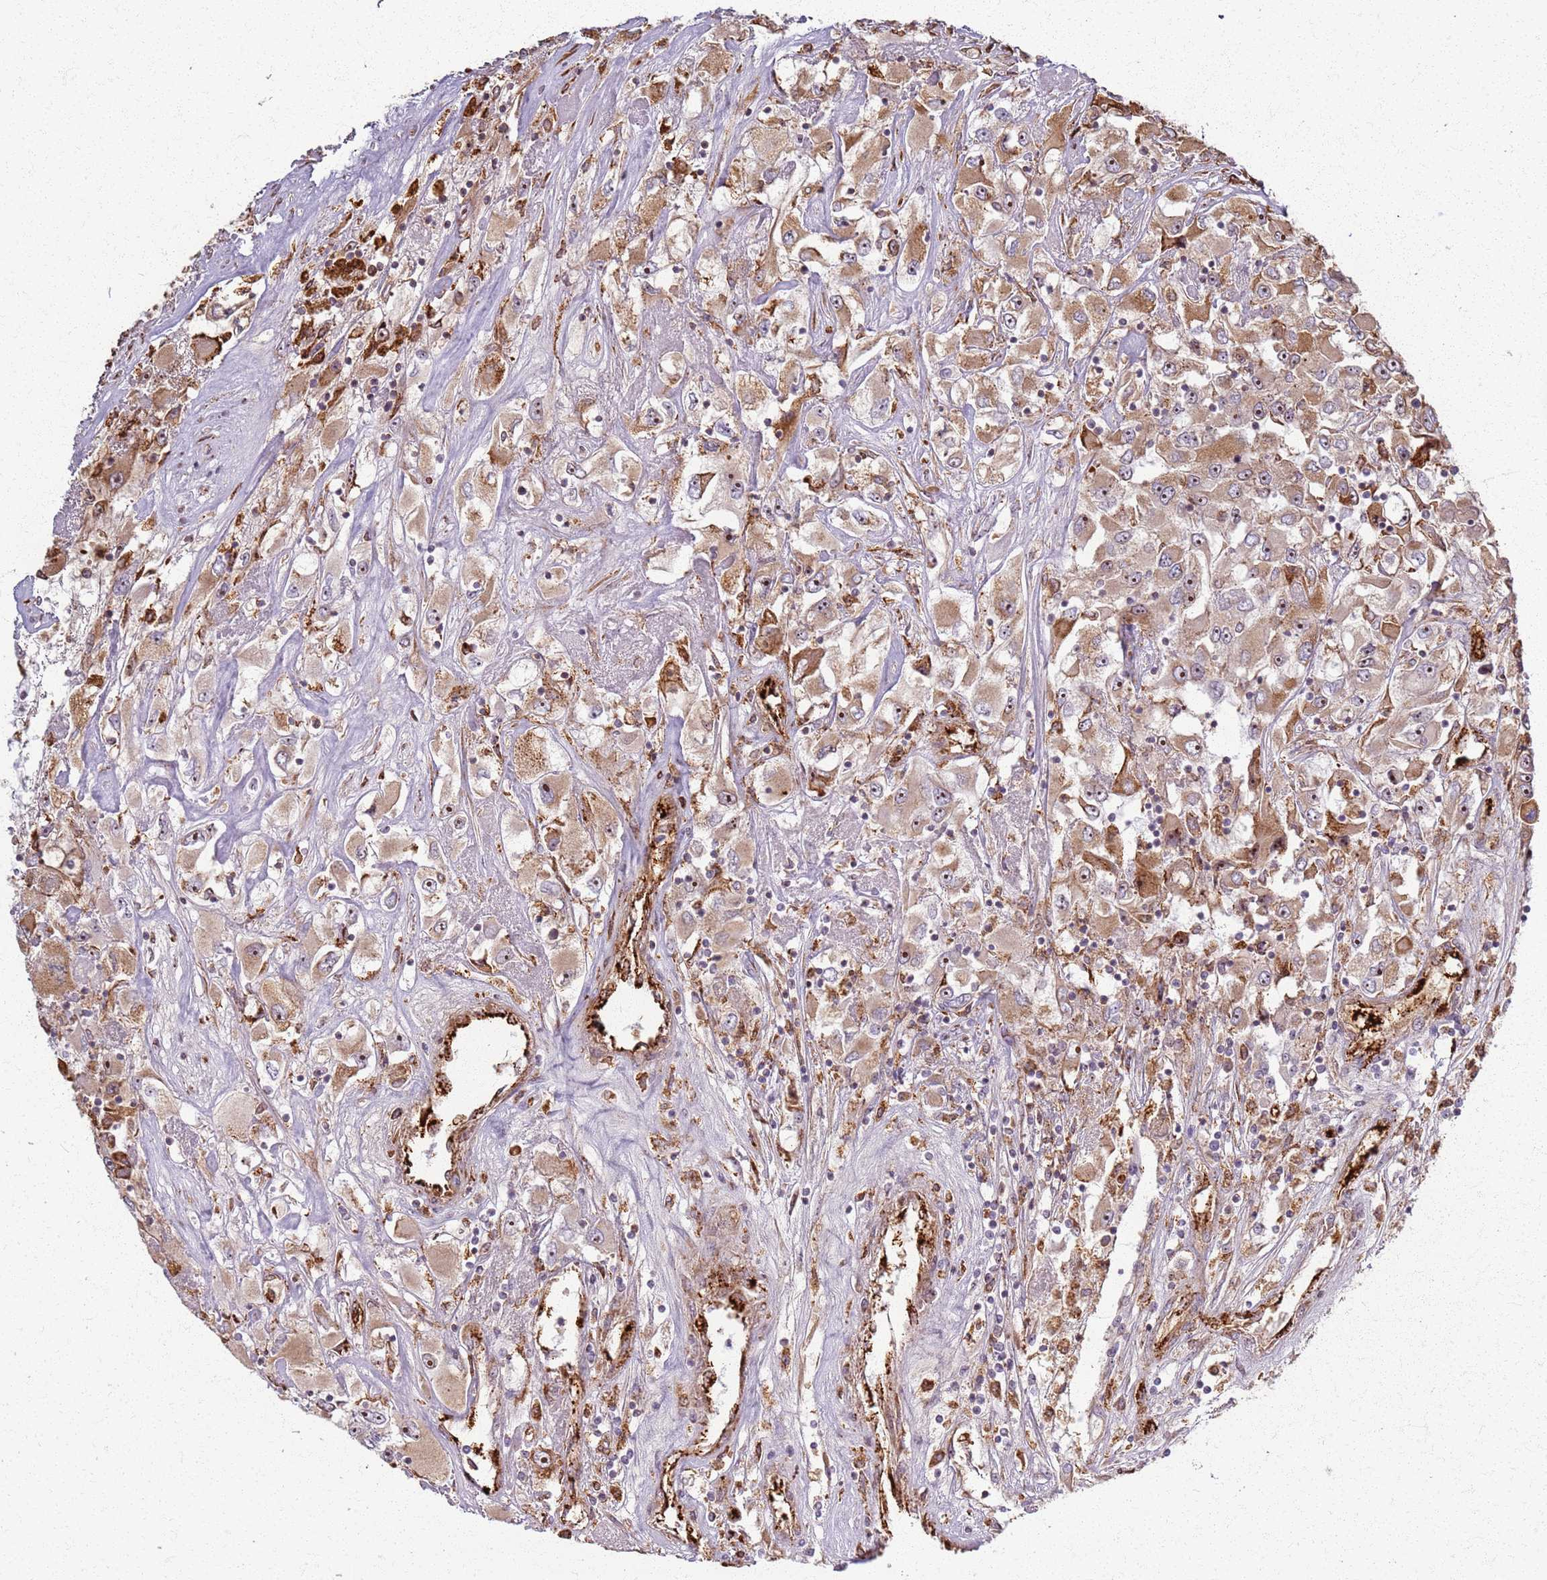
{"staining": {"intensity": "moderate", "quantity": ">75%", "location": "cytoplasmic/membranous,nuclear"}, "tissue": "renal cancer", "cell_type": "Tumor cells", "image_type": "cancer", "snomed": [{"axis": "morphology", "description": "Adenocarcinoma, NOS"}, {"axis": "topography", "description": "Kidney"}], "caption": "Immunohistochemical staining of renal cancer (adenocarcinoma) shows medium levels of moderate cytoplasmic/membranous and nuclear protein positivity in approximately >75% of tumor cells.", "gene": "KRI1", "patient": {"sex": "female", "age": 52}}